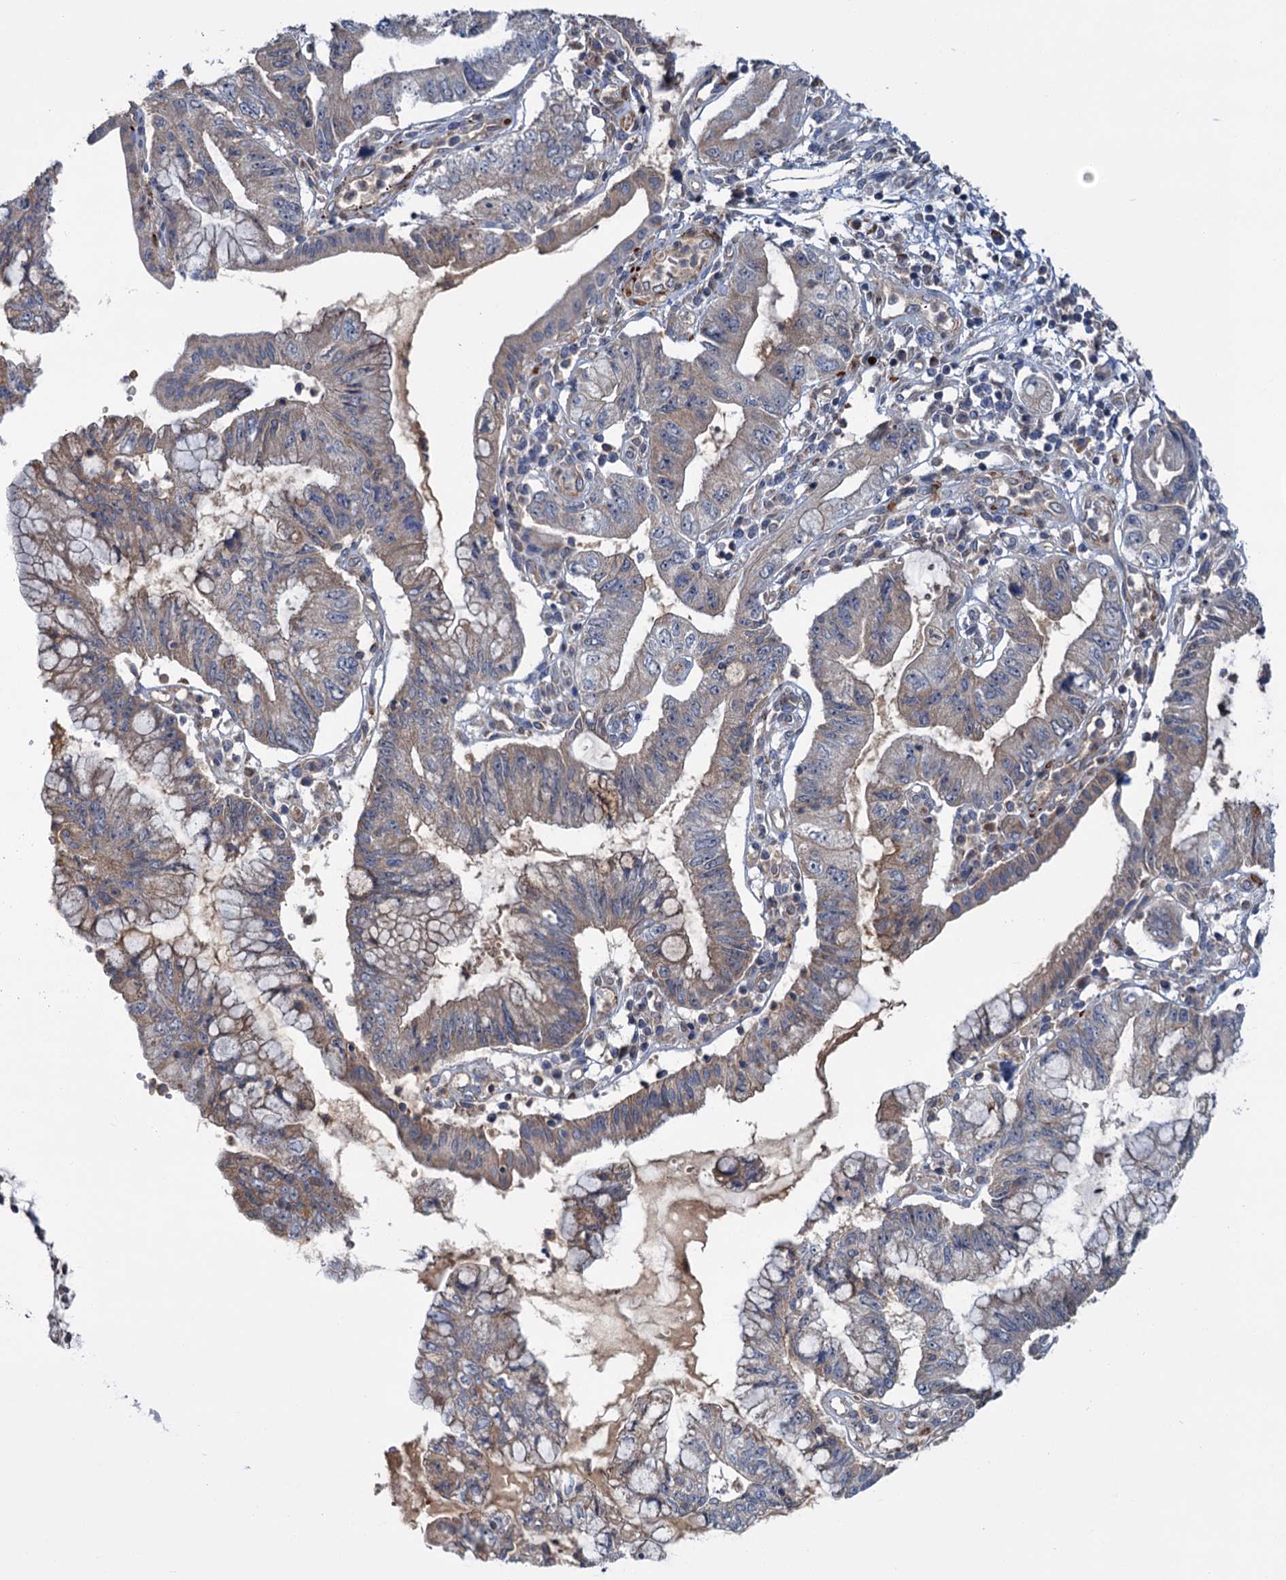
{"staining": {"intensity": "weak", "quantity": "<25%", "location": "cytoplasmic/membranous"}, "tissue": "pancreatic cancer", "cell_type": "Tumor cells", "image_type": "cancer", "snomed": [{"axis": "morphology", "description": "Adenocarcinoma, NOS"}, {"axis": "topography", "description": "Pancreas"}], "caption": "Human pancreatic cancer (adenocarcinoma) stained for a protein using IHC displays no staining in tumor cells.", "gene": "DYNC2H1", "patient": {"sex": "female", "age": 73}}